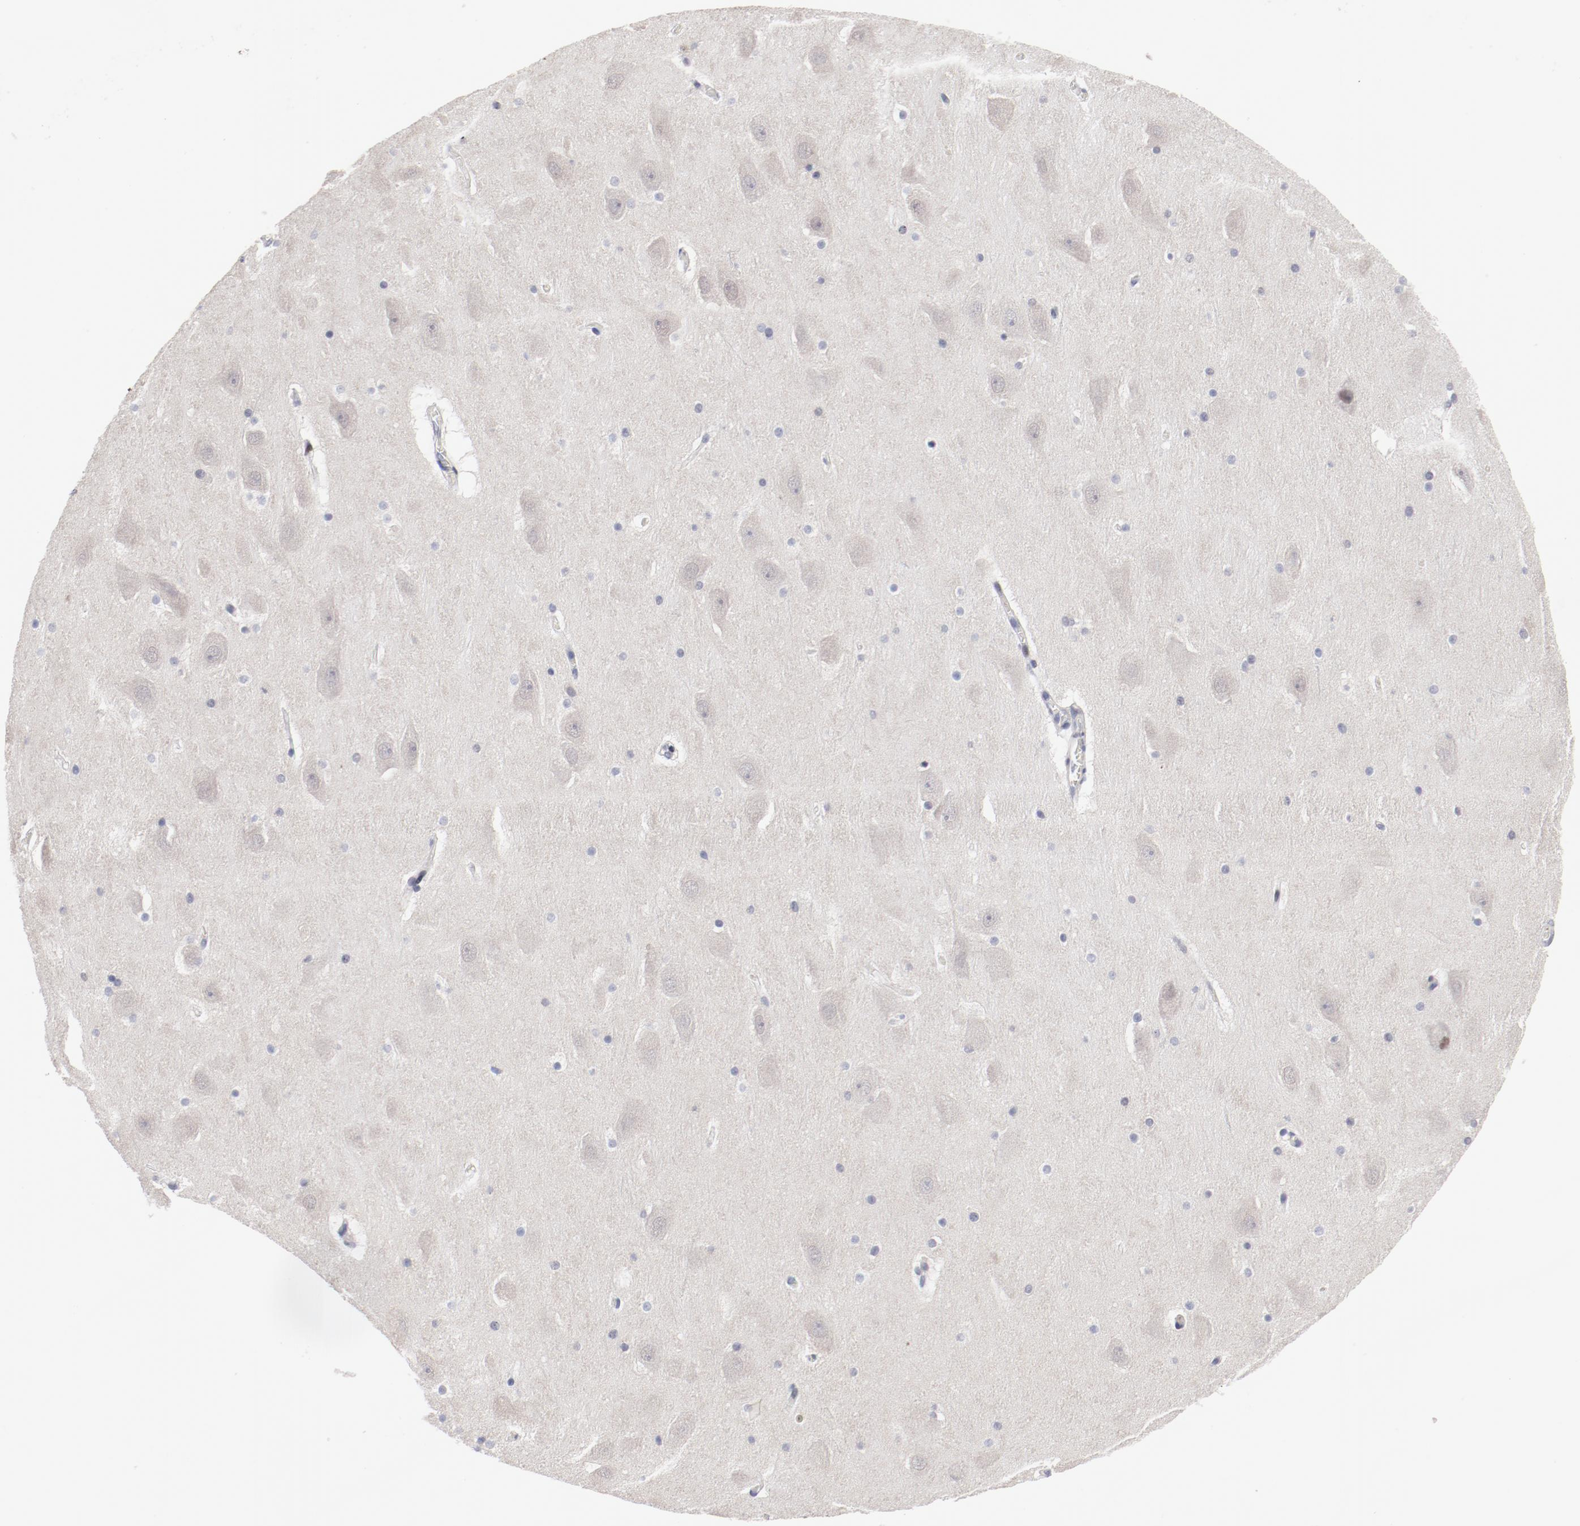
{"staining": {"intensity": "strong", "quantity": "<25%", "location": "nuclear"}, "tissue": "hippocampus", "cell_type": "Neuronal cells", "image_type": "normal", "snomed": [{"axis": "morphology", "description": "Normal tissue, NOS"}, {"axis": "topography", "description": "Hippocampus"}], "caption": "Immunohistochemical staining of unremarkable hippocampus reveals strong nuclear protein staining in about <25% of neuronal cells.", "gene": "FSCB", "patient": {"sex": "male", "age": 45}}